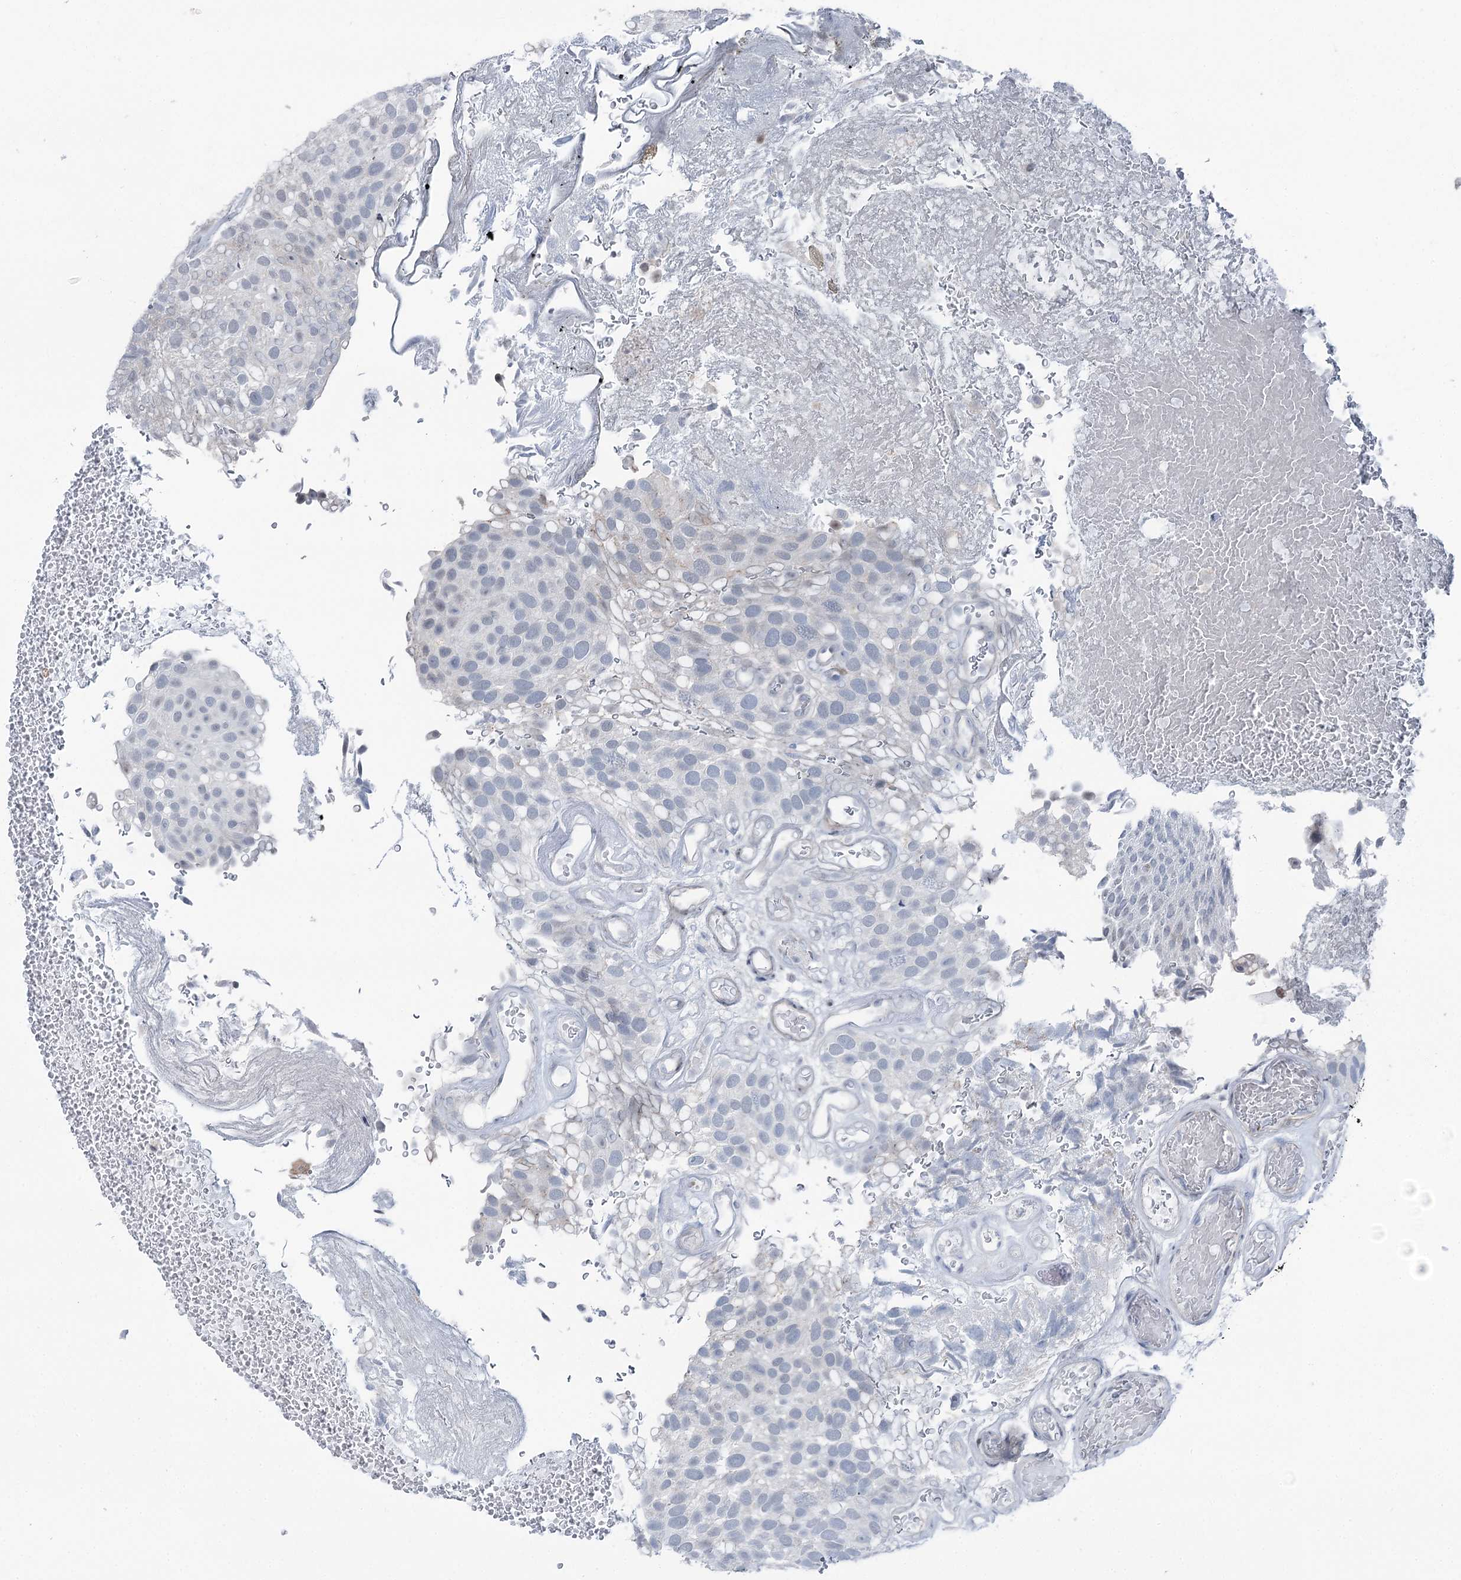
{"staining": {"intensity": "negative", "quantity": "none", "location": "none"}, "tissue": "urothelial cancer", "cell_type": "Tumor cells", "image_type": "cancer", "snomed": [{"axis": "morphology", "description": "Urothelial carcinoma, Low grade"}, {"axis": "topography", "description": "Urinary bladder"}], "caption": "Image shows no significant protein expression in tumor cells of urothelial carcinoma (low-grade). (Brightfield microscopy of DAB (3,3'-diaminobenzidine) immunohistochemistry at high magnification).", "gene": "STEEP1", "patient": {"sex": "male", "age": 78}}